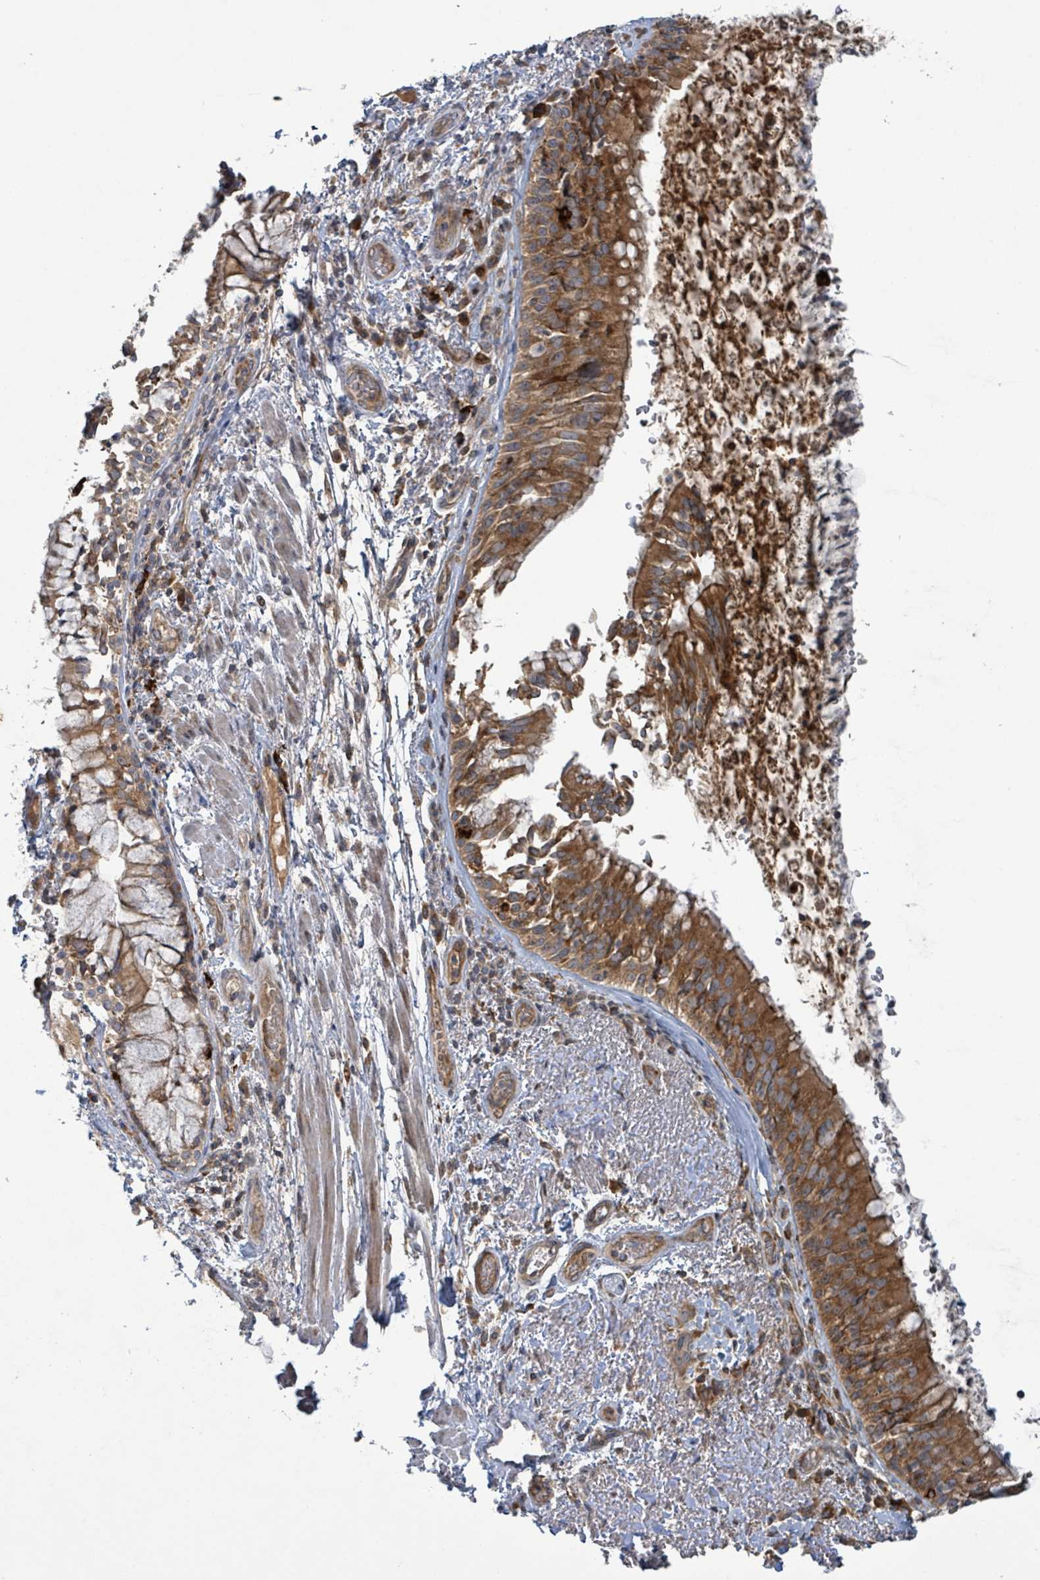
{"staining": {"intensity": "strong", "quantity": ">75%", "location": "cytoplasmic/membranous"}, "tissue": "bronchus", "cell_type": "Respiratory epithelial cells", "image_type": "normal", "snomed": [{"axis": "morphology", "description": "Normal tissue, NOS"}, {"axis": "topography", "description": "Cartilage tissue"}, {"axis": "topography", "description": "Bronchus"}], "caption": "IHC of unremarkable human bronchus reveals high levels of strong cytoplasmic/membranous staining in about >75% of respiratory epithelial cells. (IHC, brightfield microscopy, high magnification).", "gene": "OR51E1", "patient": {"sex": "male", "age": 63}}